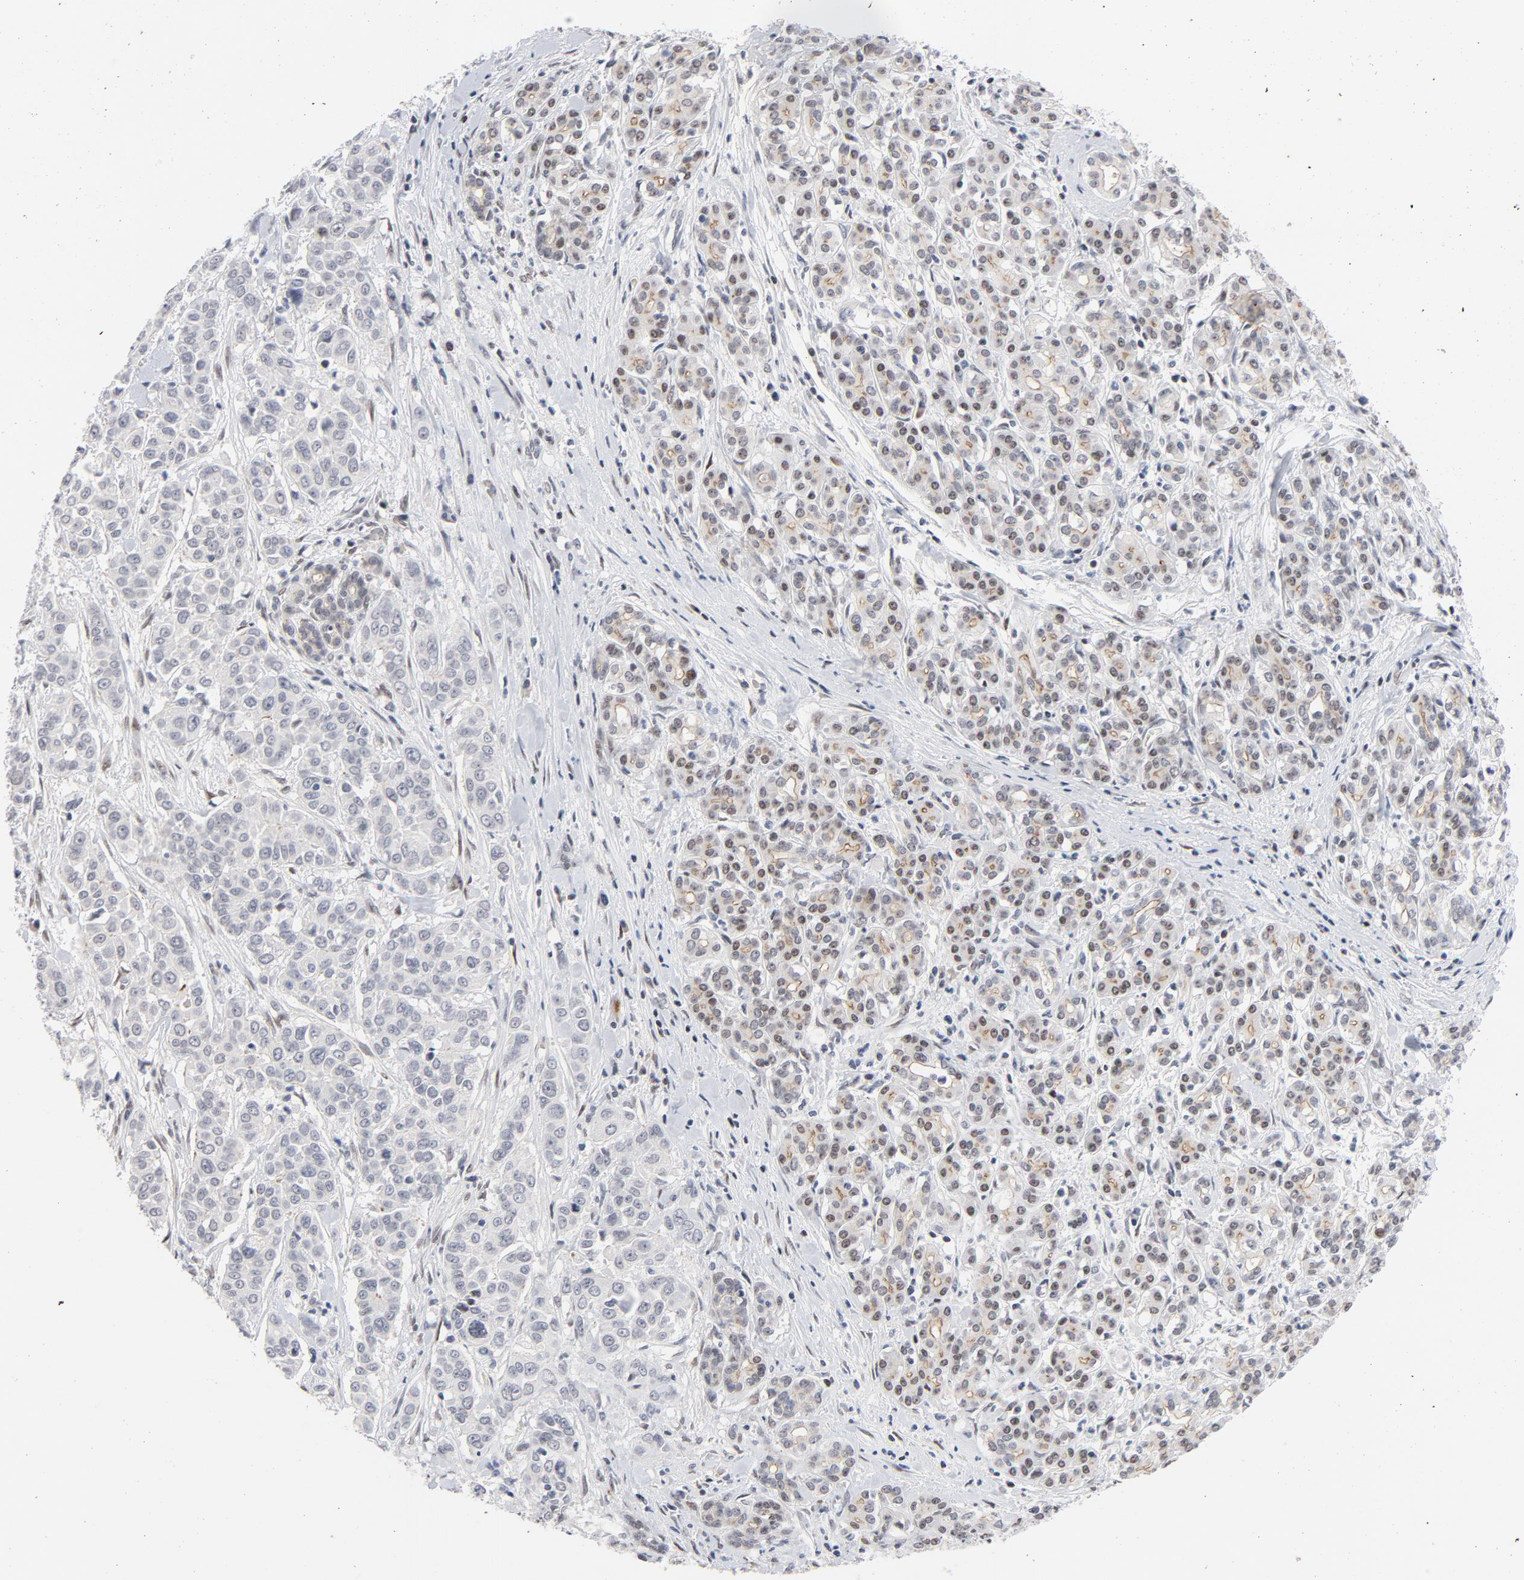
{"staining": {"intensity": "negative", "quantity": "none", "location": "none"}, "tissue": "pancreatic cancer", "cell_type": "Tumor cells", "image_type": "cancer", "snomed": [{"axis": "morphology", "description": "Adenocarcinoma, NOS"}, {"axis": "topography", "description": "Pancreas"}], "caption": "This is a image of immunohistochemistry staining of pancreatic cancer, which shows no positivity in tumor cells.", "gene": "NFIC", "patient": {"sex": "female", "age": 52}}